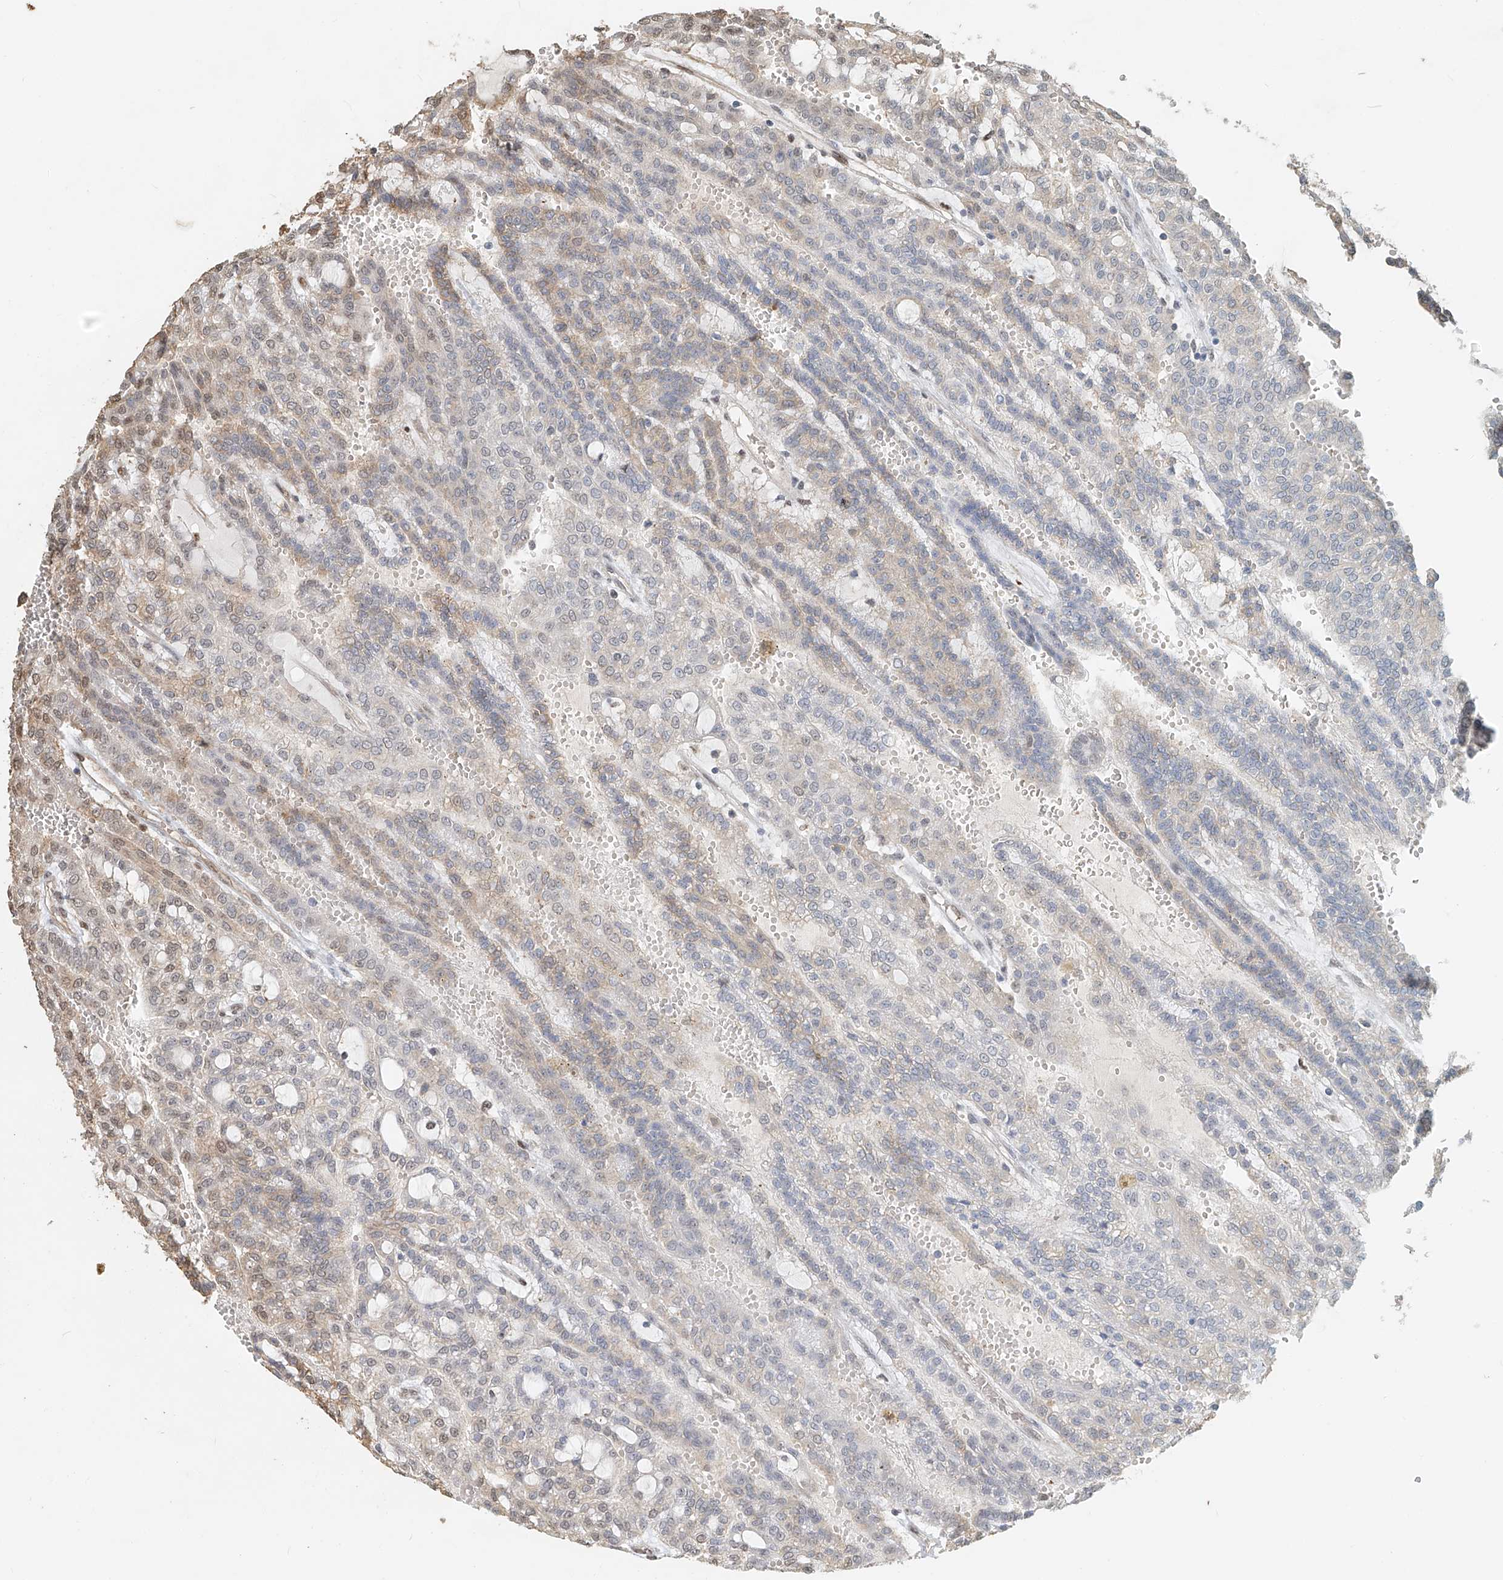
{"staining": {"intensity": "weak", "quantity": "<25%", "location": "nuclear"}, "tissue": "renal cancer", "cell_type": "Tumor cells", "image_type": "cancer", "snomed": [{"axis": "morphology", "description": "Adenocarcinoma, NOS"}, {"axis": "topography", "description": "Kidney"}], "caption": "Immunohistochemistry (IHC) of human renal adenocarcinoma exhibits no expression in tumor cells.", "gene": "RMND1", "patient": {"sex": "male", "age": 63}}